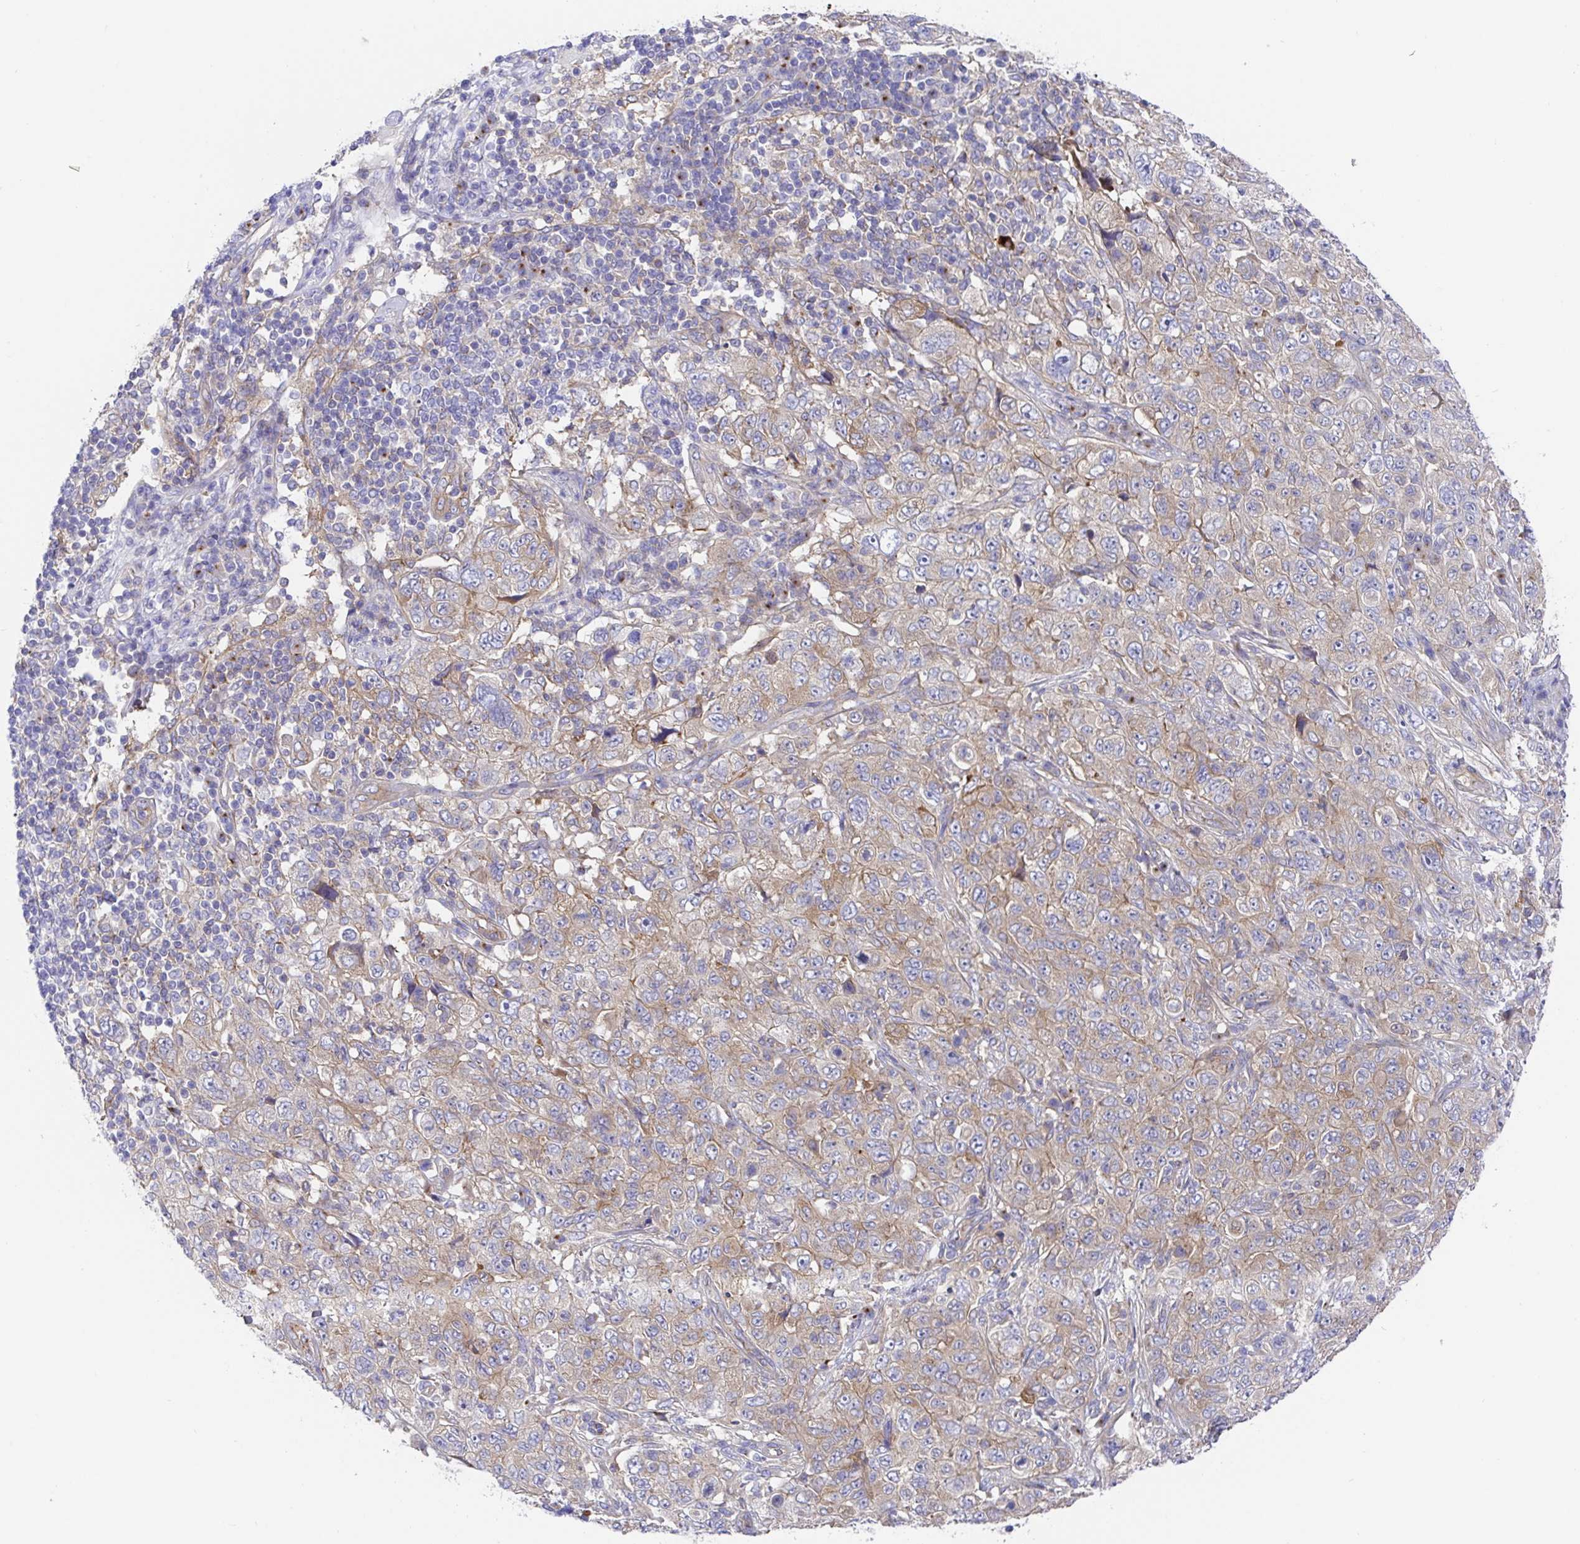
{"staining": {"intensity": "weak", "quantity": "25%-75%", "location": "cytoplasmic/membranous"}, "tissue": "pancreatic cancer", "cell_type": "Tumor cells", "image_type": "cancer", "snomed": [{"axis": "morphology", "description": "Adenocarcinoma, NOS"}, {"axis": "topography", "description": "Pancreas"}], "caption": "Pancreatic cancer stained for a protein exhibits weak cytoplasmic/membranous positivity in tumor cells. (DAB (3,3'-diaminobenzidine) IHC, brown staining for protein, blue staining for nuclei).", "gene": "GOLGA1", "patient": {"sex": "male", "age": 68}}